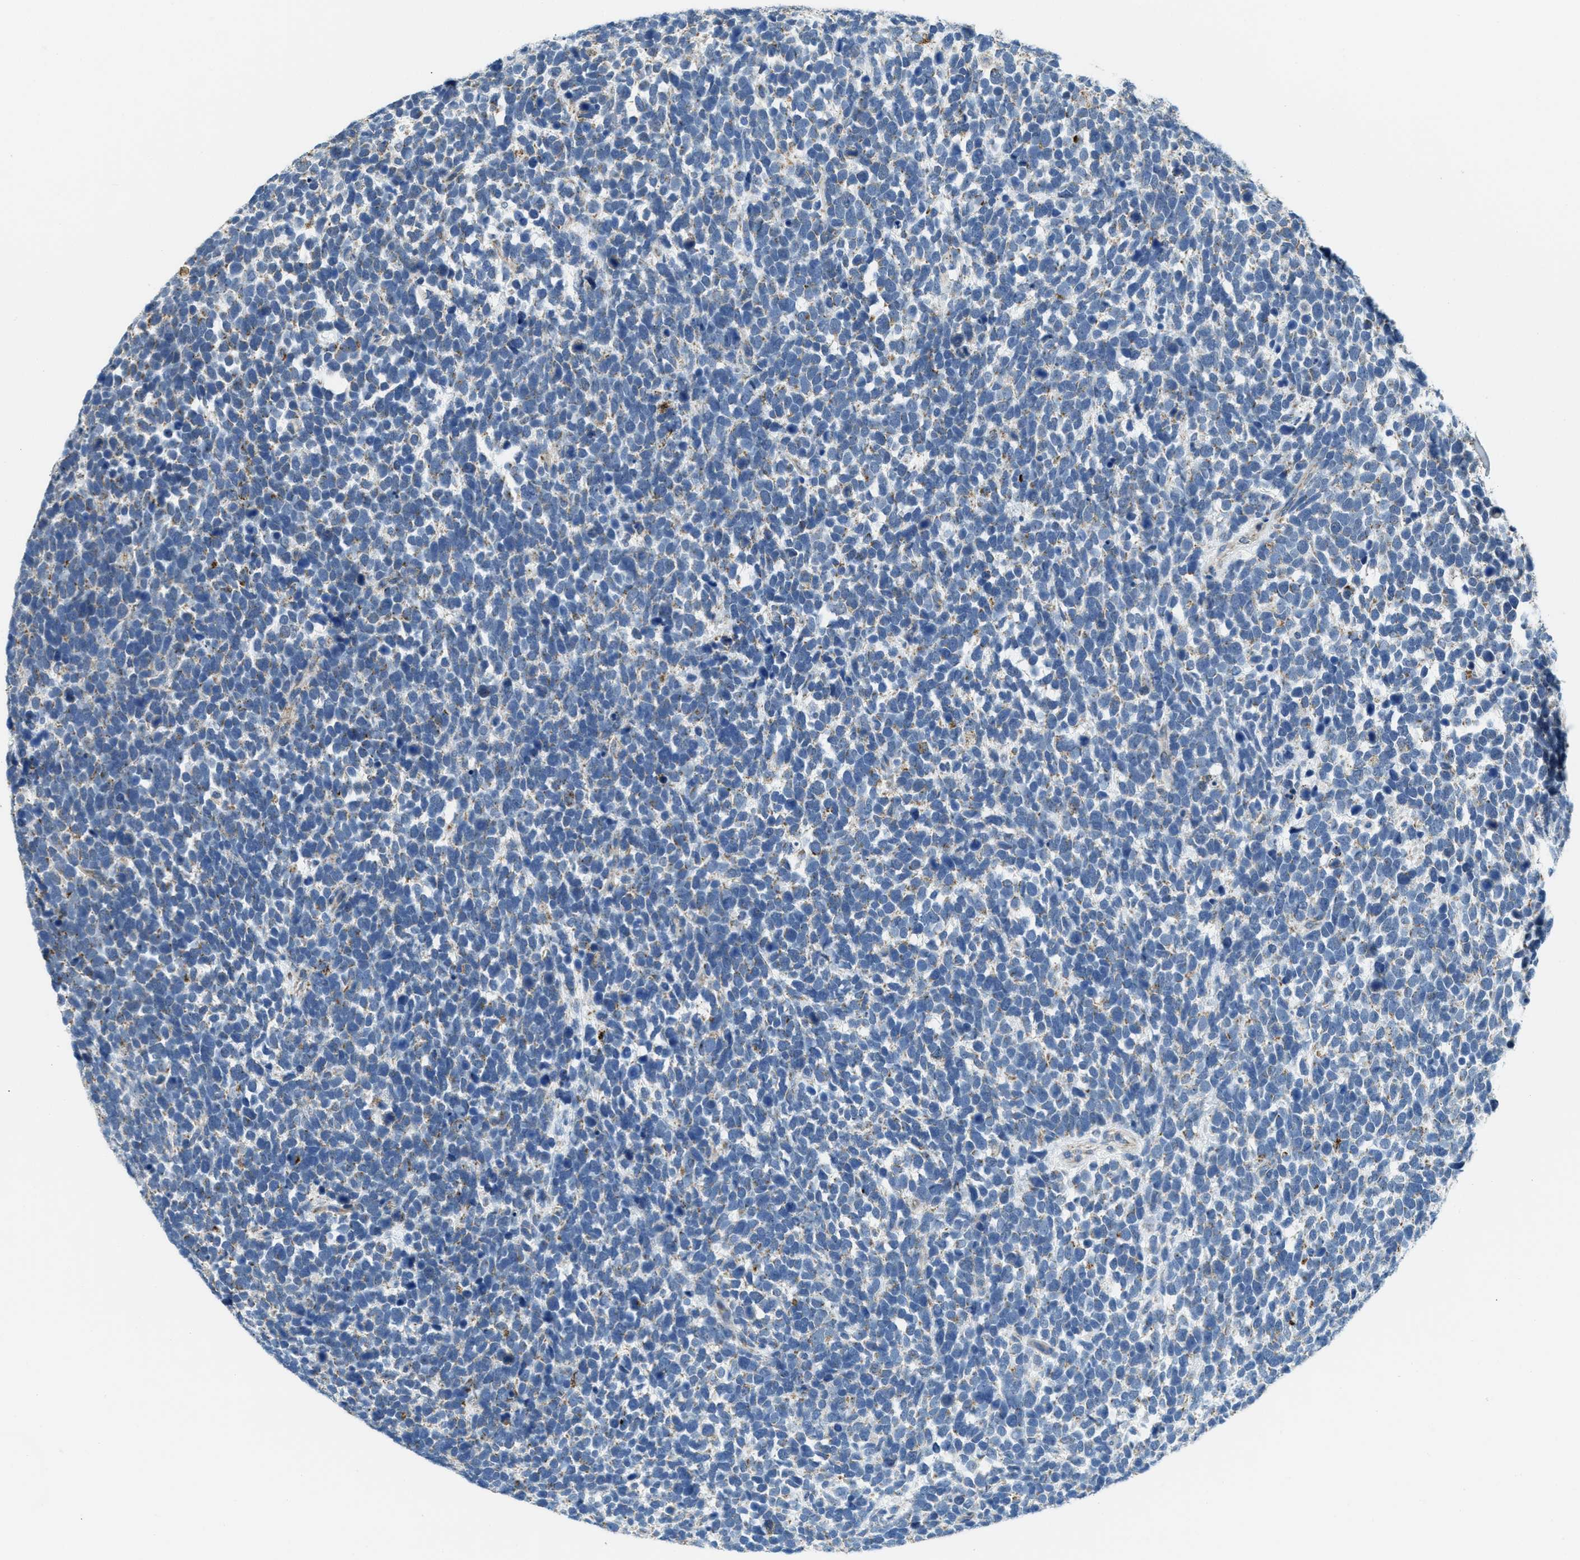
{"staining": {"intensity": "weak", "quantity": "<25%", "location": "cytoplasmic/membranous"}, "tissue": "urothelial cancer", "cell_type": "Tumor cells", "image_type": "cancer", "snomed": [{"axis": "morphology", "description": "Urothelial carcinoma, High grade"}, {"axis": "topography", "description": "Urinary bladder"}], "caption": "Immunohistochemistry micrograph of neoplastic tissue: urothelial cancer stained with DAB (3,3'-diaminobenzidine) exhibits no significant protein expression in tumor cells.", "gene": "TOMM70", "patient": {"sex": "female", "age": 82}}